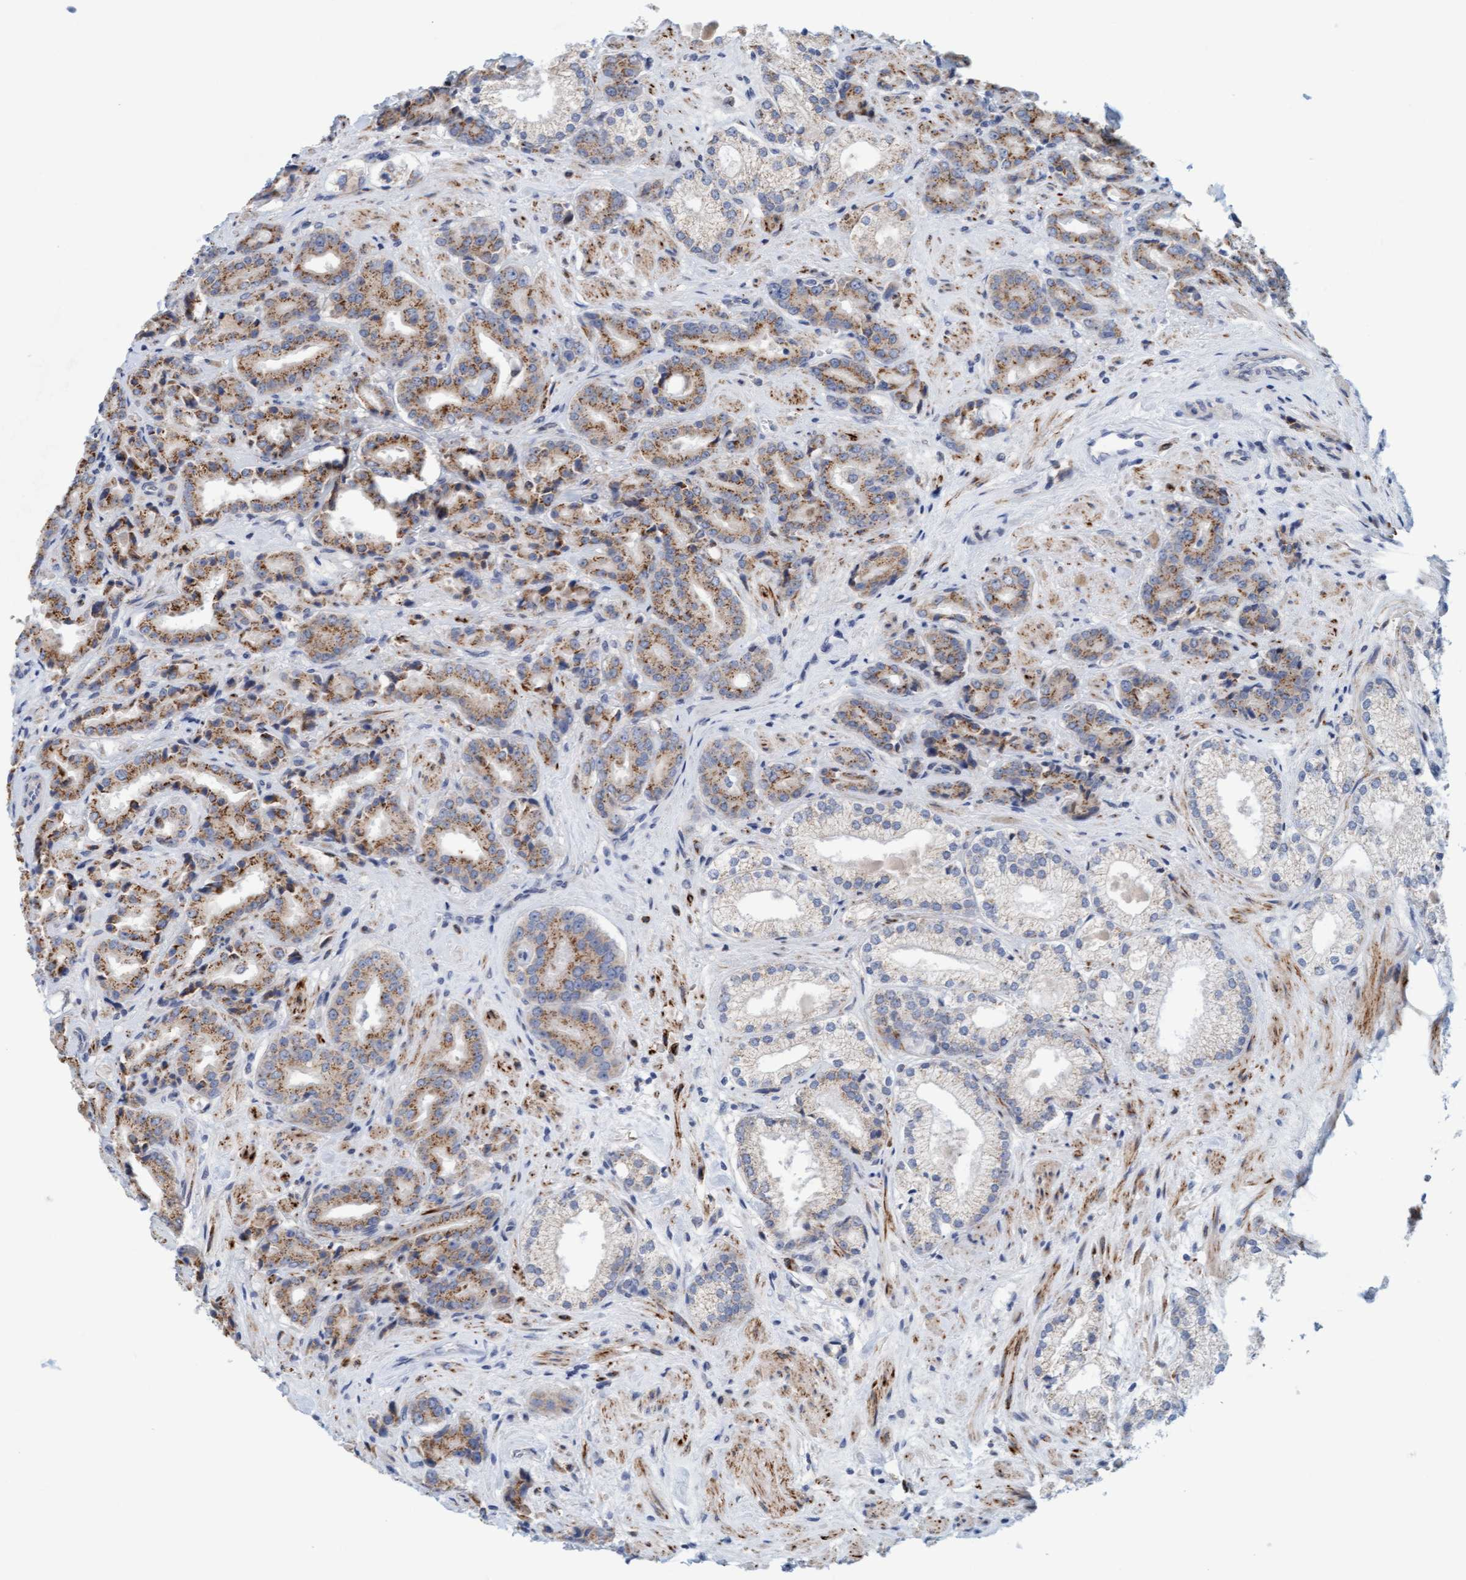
{"staining": {"intensity": "moderate", "quantity": ">75%", "location": "cytoplasmic/membranous"}, "tissue": "prostate cancer", "cell_type": "Tumor cells", "image_type": "cancer", "snomed": [{"axis": "morphology", "description": "Adenocarcinoma, High grade"}, {"axis": "topography", "description": "Prostate"}], "caption": "The image demonstrates staining of prostate adenocarcinoma (high-grade), revealing moderate cytoplasmic/membranous protein positivity (brown color) within tumor cells.", "gene": "ZC3H3", "patient": {"sex": "male", "age": 71}}